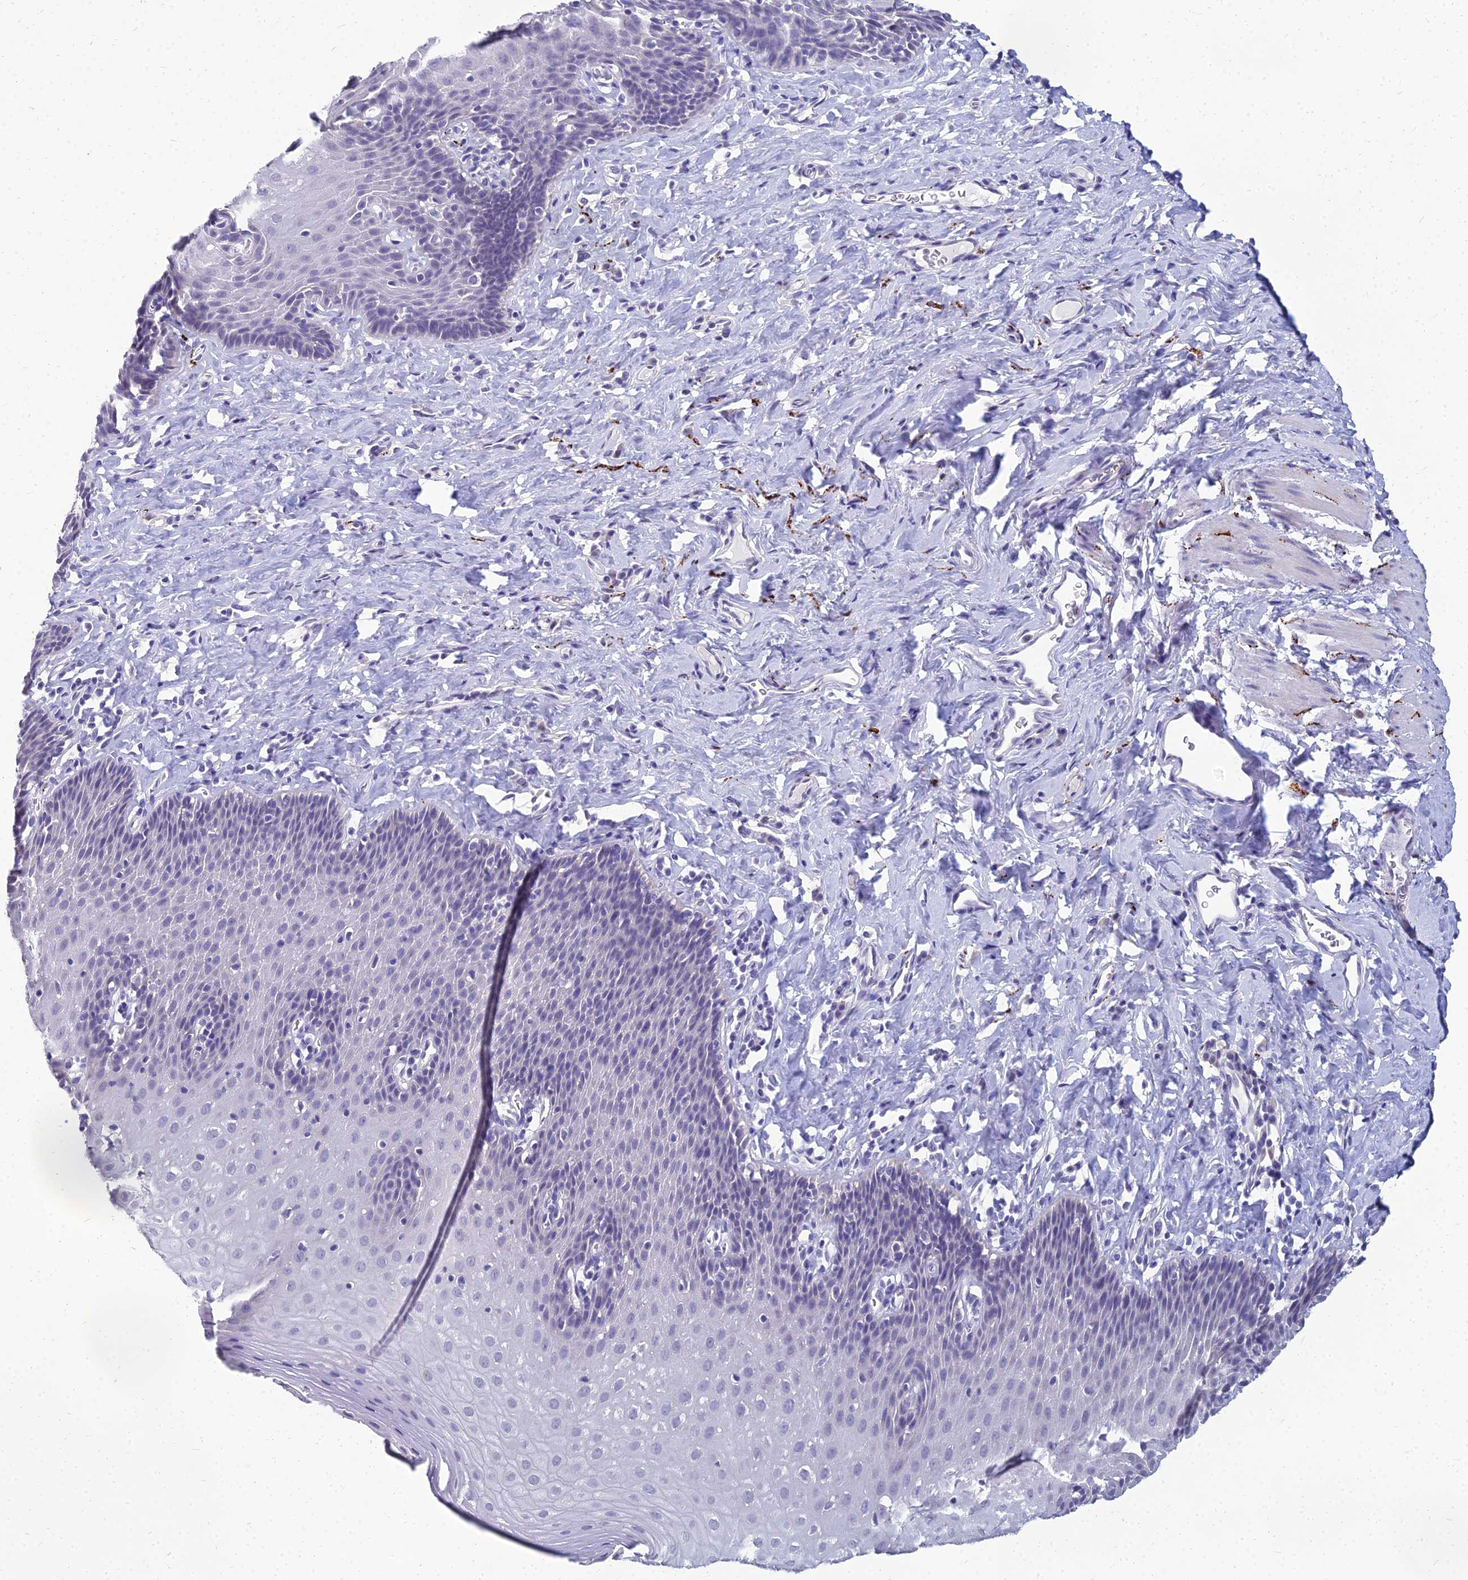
{"staining": {"intensity": "negative", "quantity": "none", "location": "none"}, "tissue": "esophagus", "cell_type": "Squamous epithelial cells", "image_type": "normal", "snomed": [{"axis": "morphology", "description": "Normal tissue, NOS"}, {"axis": "topography", "description": "Esophagus"}], "caption": "The histopathology image exhibits no staining of squamous epithelial cells in benign esophagus. (DAB (3,3'-diaminobenzidine) immunohistochemistry (IHC) with hematoxylin counter stain).", "gene": "NPY", "patient": {"sex": "female", "age": 61}}